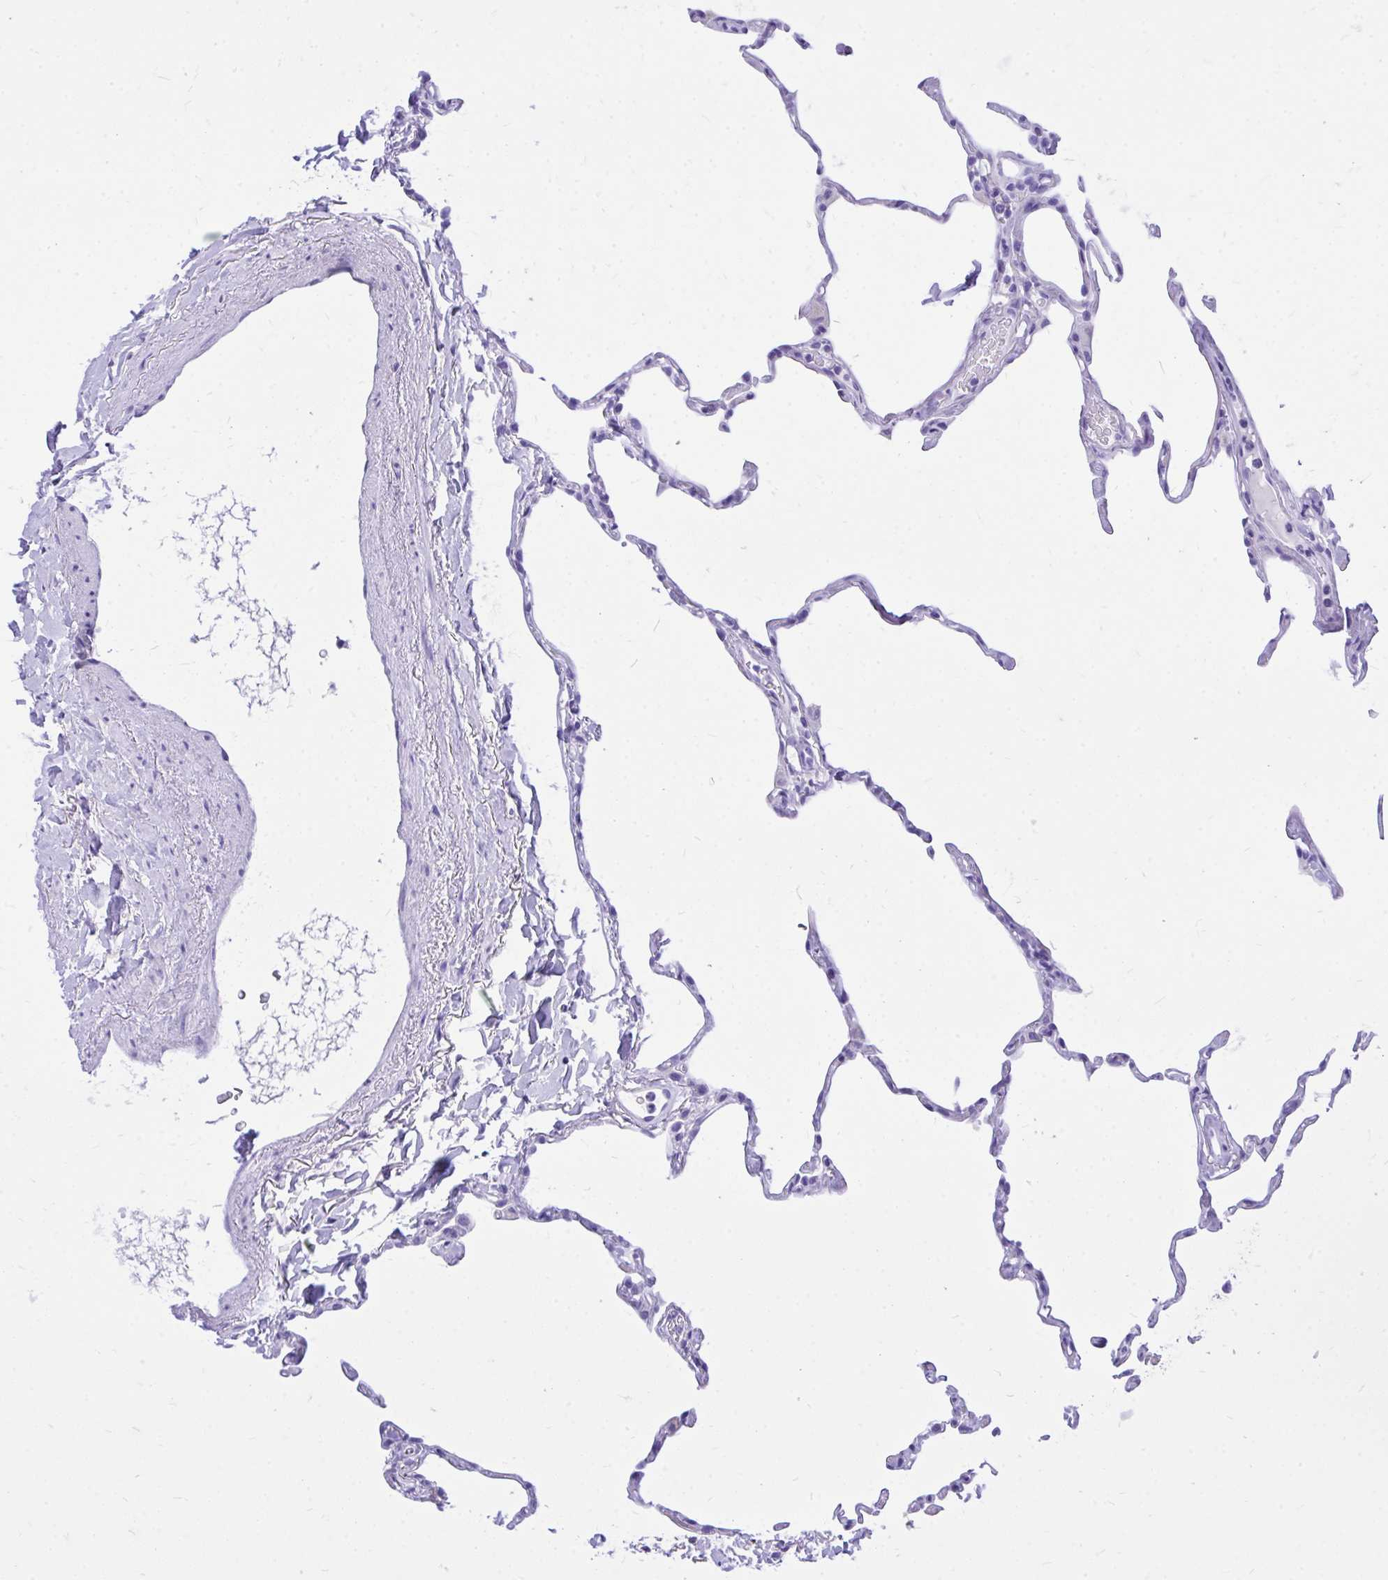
{"staining": {"intensity": "negative", "quantity": "none", "location": "none"}, "tissue": "lung", "cell_type": "Alveolar cells", "image_type": "normal", "snomed": [{"axis": "morphology", "description": "Normal tissue, NOS"}, {"axis": "topography", "description": "Lung"}], "caption": "A high-resolution image shows immunohistochemistry (IHC) staining of benign lung, which displays no significant expression in alveolar cells. (Brightfield microscopy of DAB immunohistochemistry at high magnification).", "gene": "MON1A", "patient": {"sex": "male", "age": 65}}